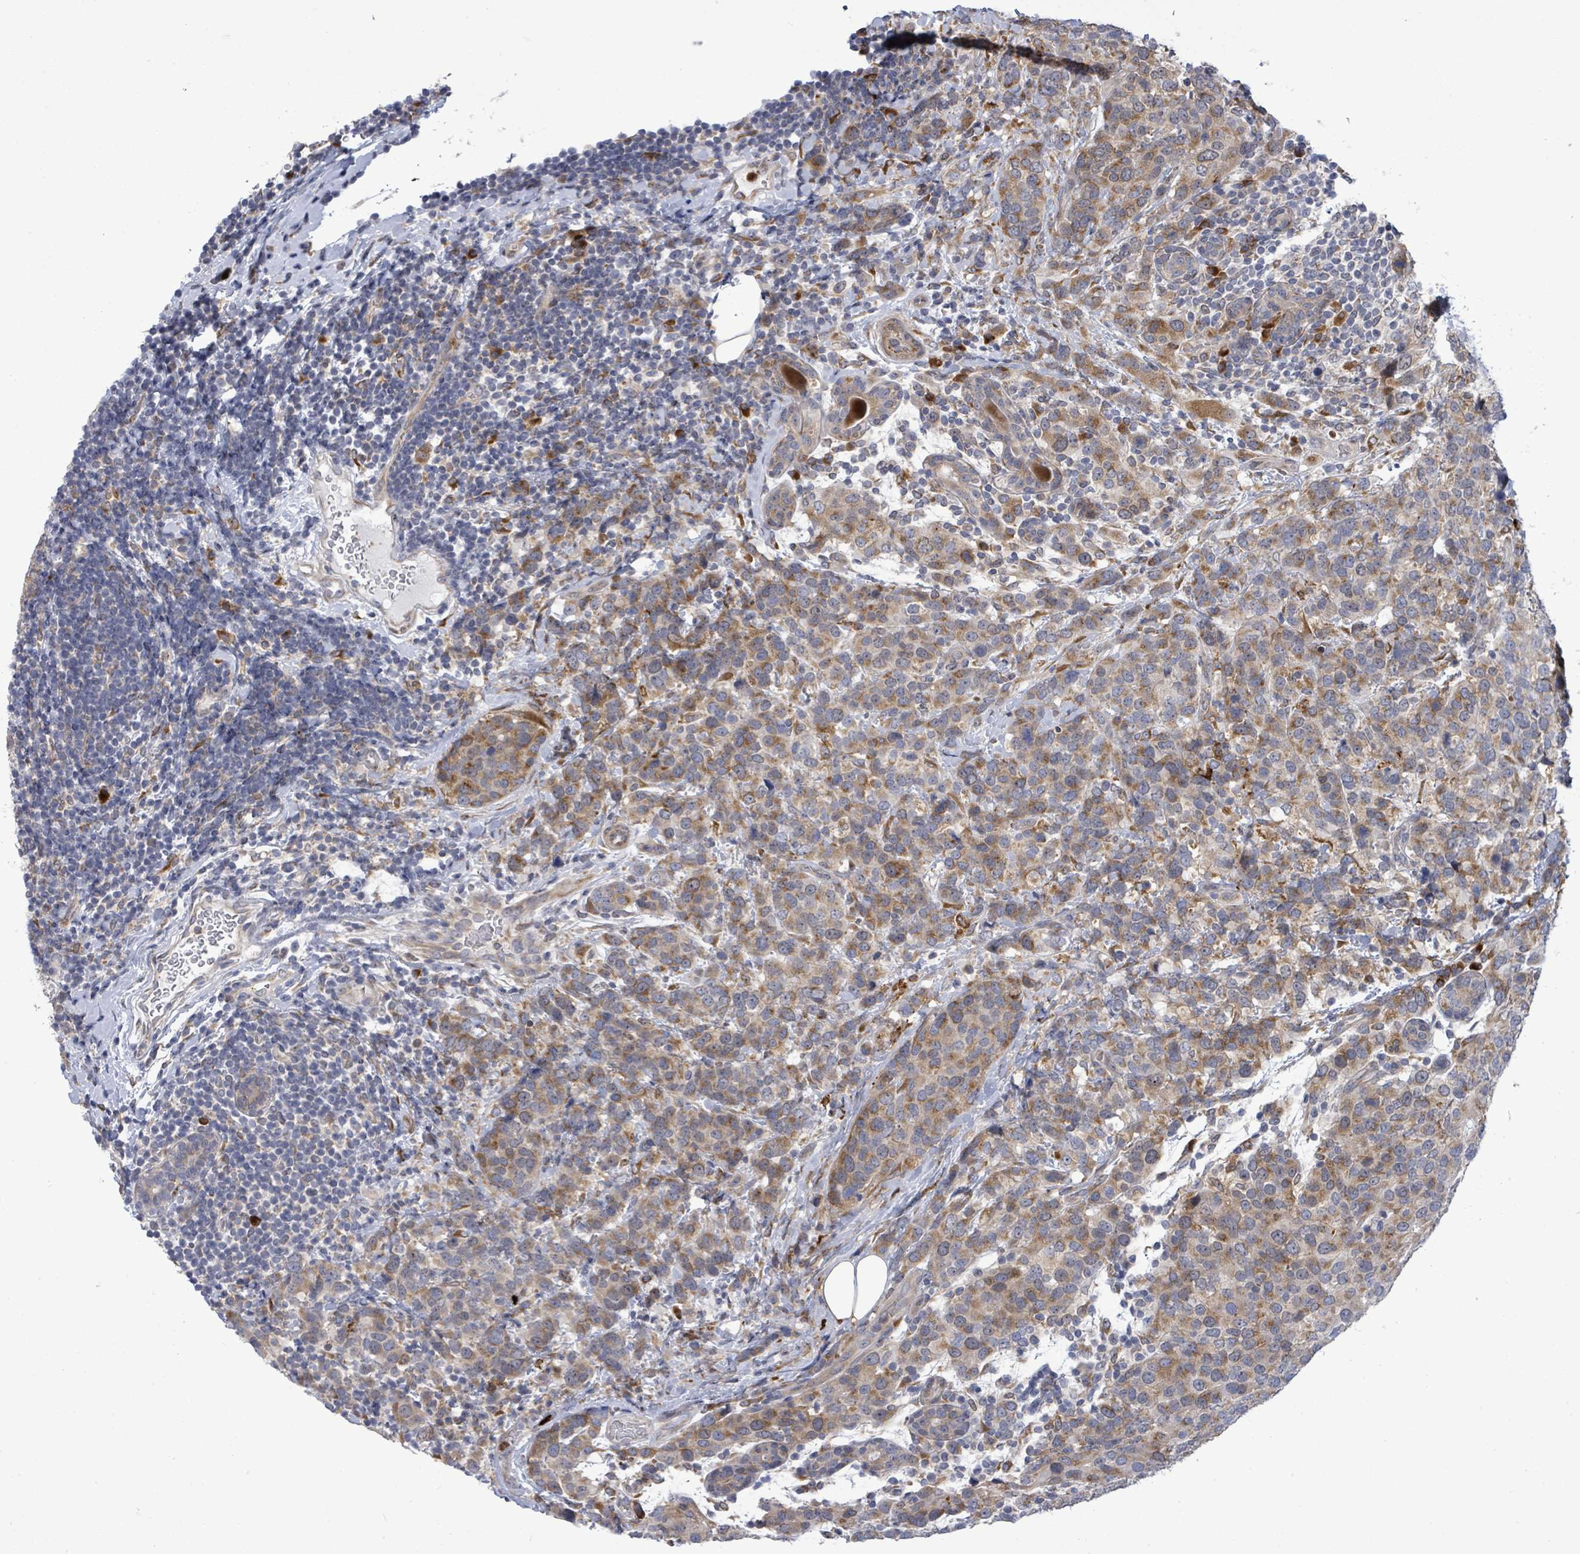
{"staining": {"intensity": "moderate", "quantity": ">75%", "location": "cytoplasmic/membranous"}, "tissue": "breast cancer", "cell_type": "Tumor cells", "image_type": "cancer", "snomed": [{"axis": "morphology", "description": "Lobular carcinoma"}, {"axis": "topography", "description": "Breast"}], "caption": "A brown stain shows moderate cytoplasmic/membranous positivity of a protein in breast cancer tumor cells.", "gene": "SAR1A", "patient": {"sex": "female", "age": 59}}